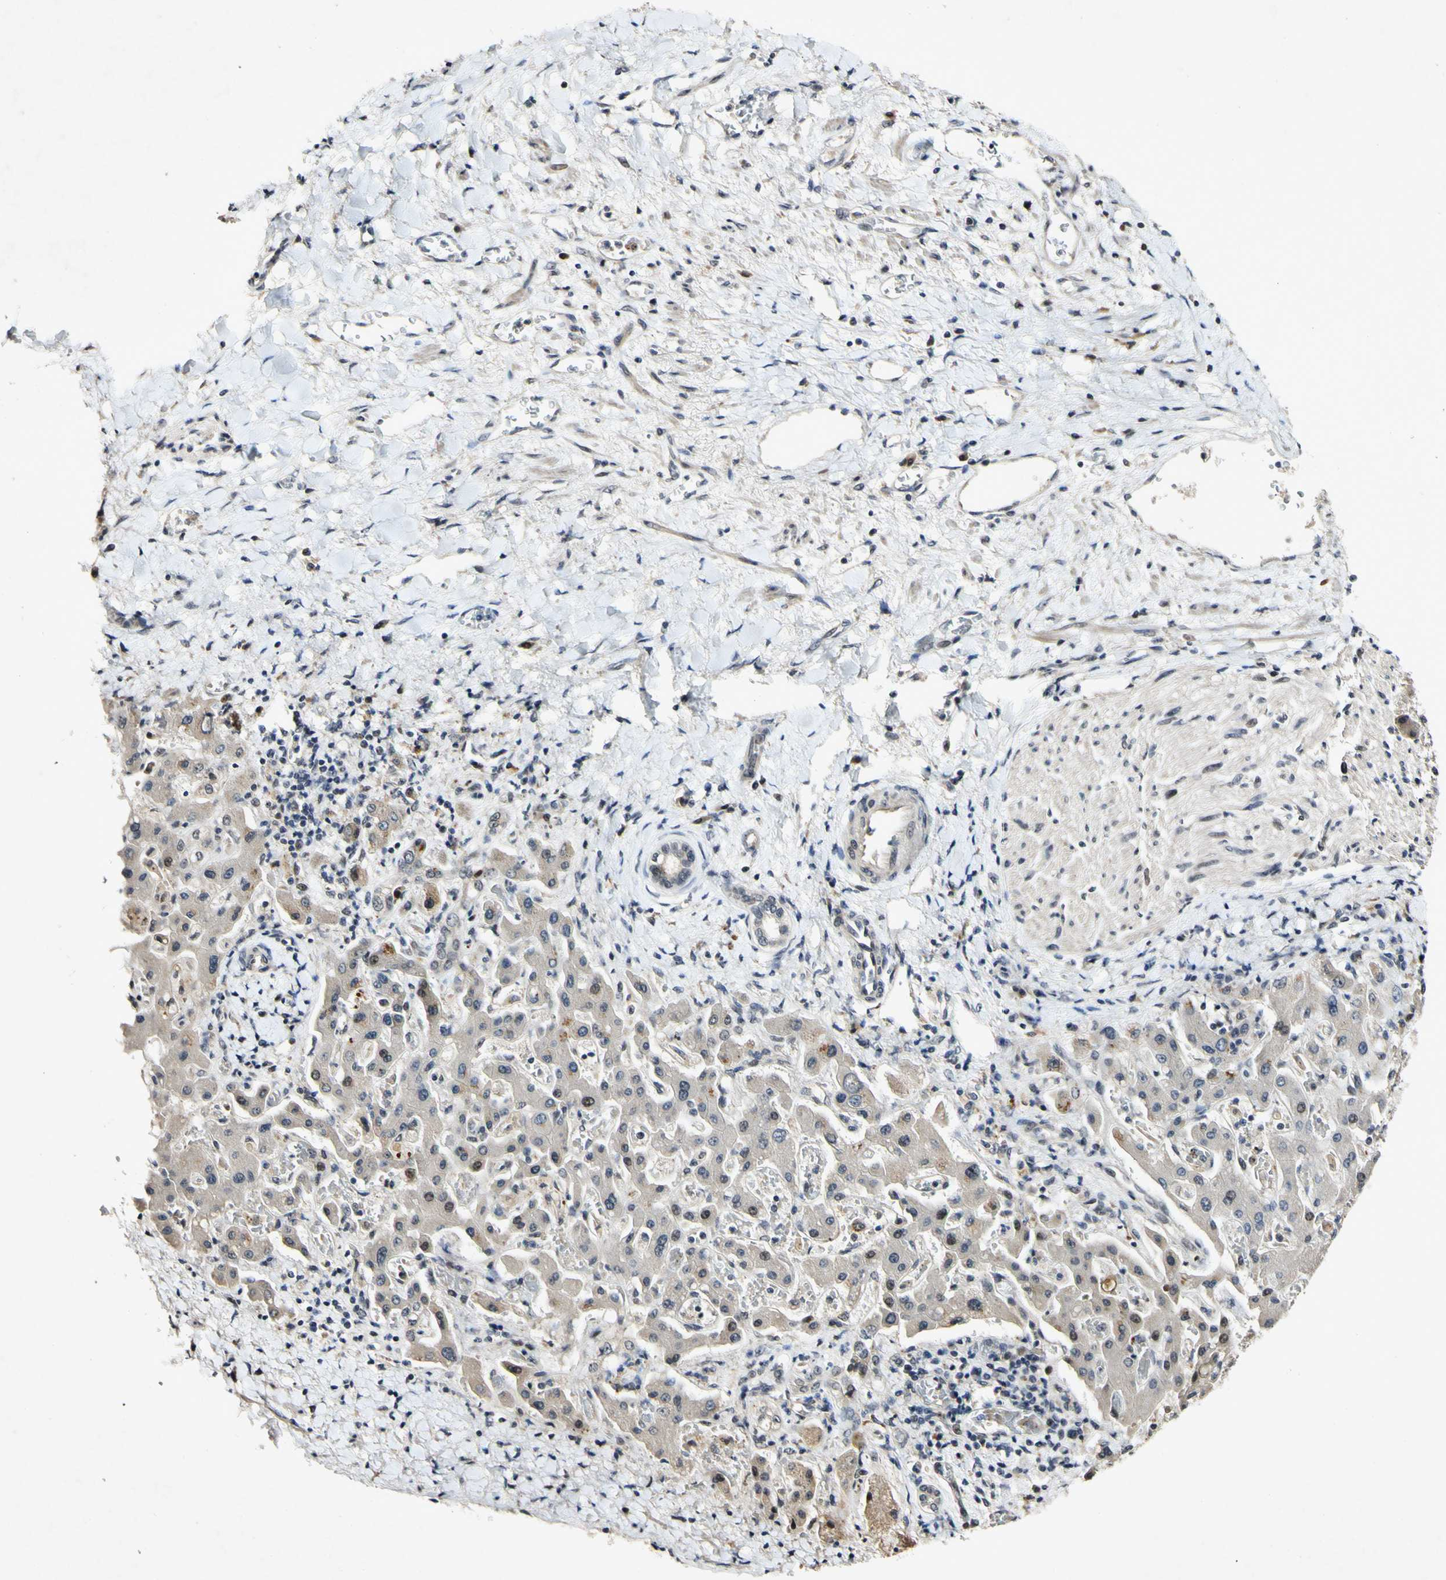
{"staining": {"intensity": "negative", "quantity": "none", "location": "none"}, "tissue": "liver cancer", "cell_type": "Tumor cells", "image_type": "cancer", "snomed": [{"axis": "morphology", "description": "Cholangiocarcinoma"}, {"axis": "topography", "description": "Liver"}], "caption": "A high-resolution histopathology image shows immunohistochemistry (IHC) staining of liver cancer (cholangiocarcinoma), which demonstrates no significant expression in tumor cells. (DAB immunohistochemistry, high magnification).", "gene": "POLR2F", "patient": {"sex": "male", "age": 50}}